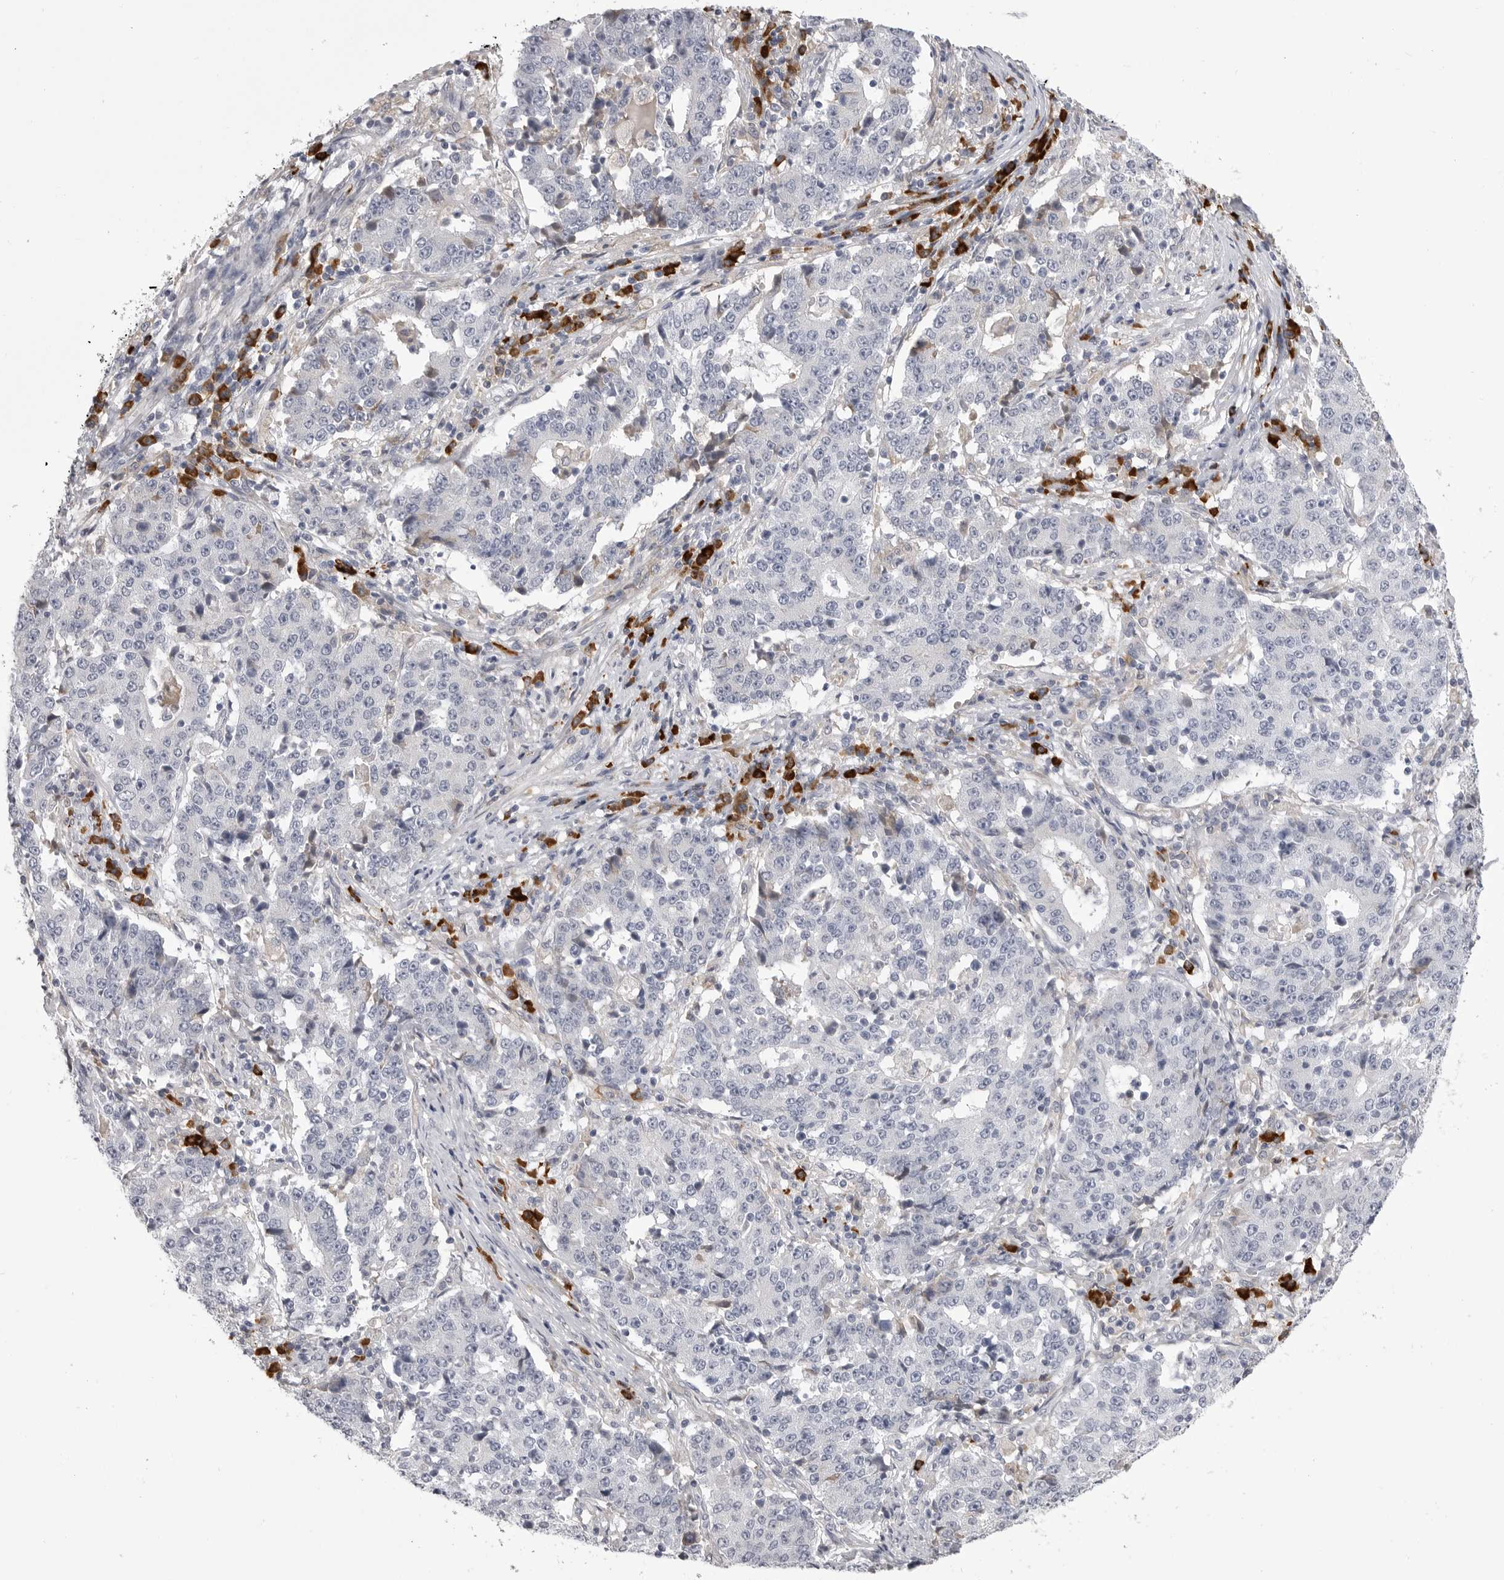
{"staining": {"intensity": "negative", "quantity": "none", "location": "none"}, "tissue": "stomach cancer", "cell_type": "Tumor cells", "image_type": "cancer", "snomed": [{"axis": "morphology", "description": "Adenocarcinoma, NOS"}, {"axis": "topography", "description": "Stomach"}], "caption": "Protein analysis of stomach cancer displays no significant staining in tumor cells.", "gene": "FKBP2", "patient": {"sex": "male", "age": 59}}